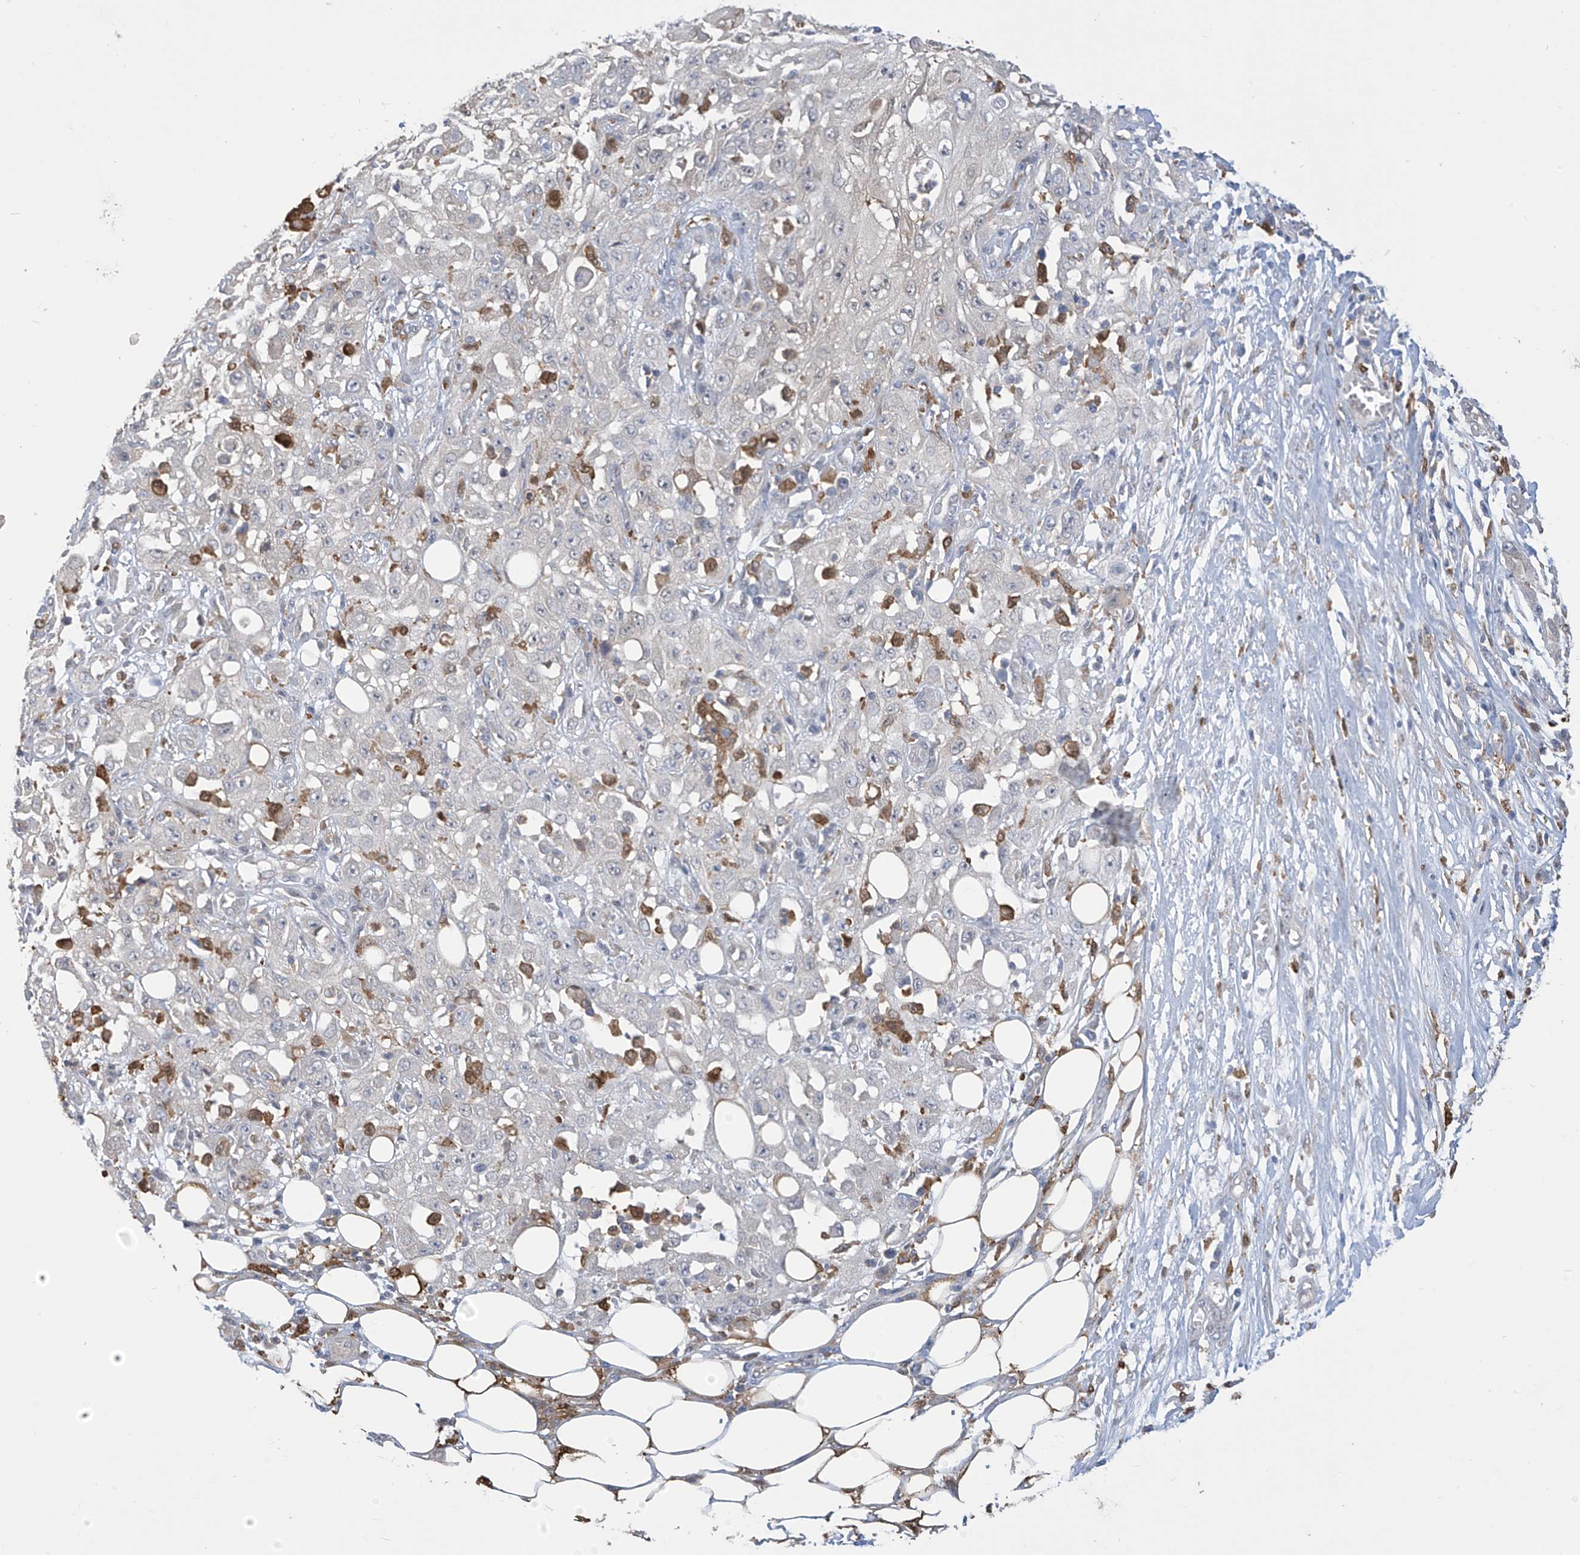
{"staining": {"intensity": "negative", "quantity": "none", "location": "none"}, "tissue": "skin cancer", "cell_type": "Tumor cells", "image_type": "cancer", "snomed": [{"axis": "morphology", "description": "Squamous cell carcinoma, NOS"}, {"axis": "morphology", "description": "Squamous cell carcinoma, metastatic, NOS"}, {"axis": "topography", "description": "Skin"}, {"axis": "topography", "description": "Lymph node"}], "caption": "Immunohistochemical staining of skin cancer shows no significant positivity in tumor cells.", "gene": "IDH1", "patient": {"sex": "male", "age": 75}}